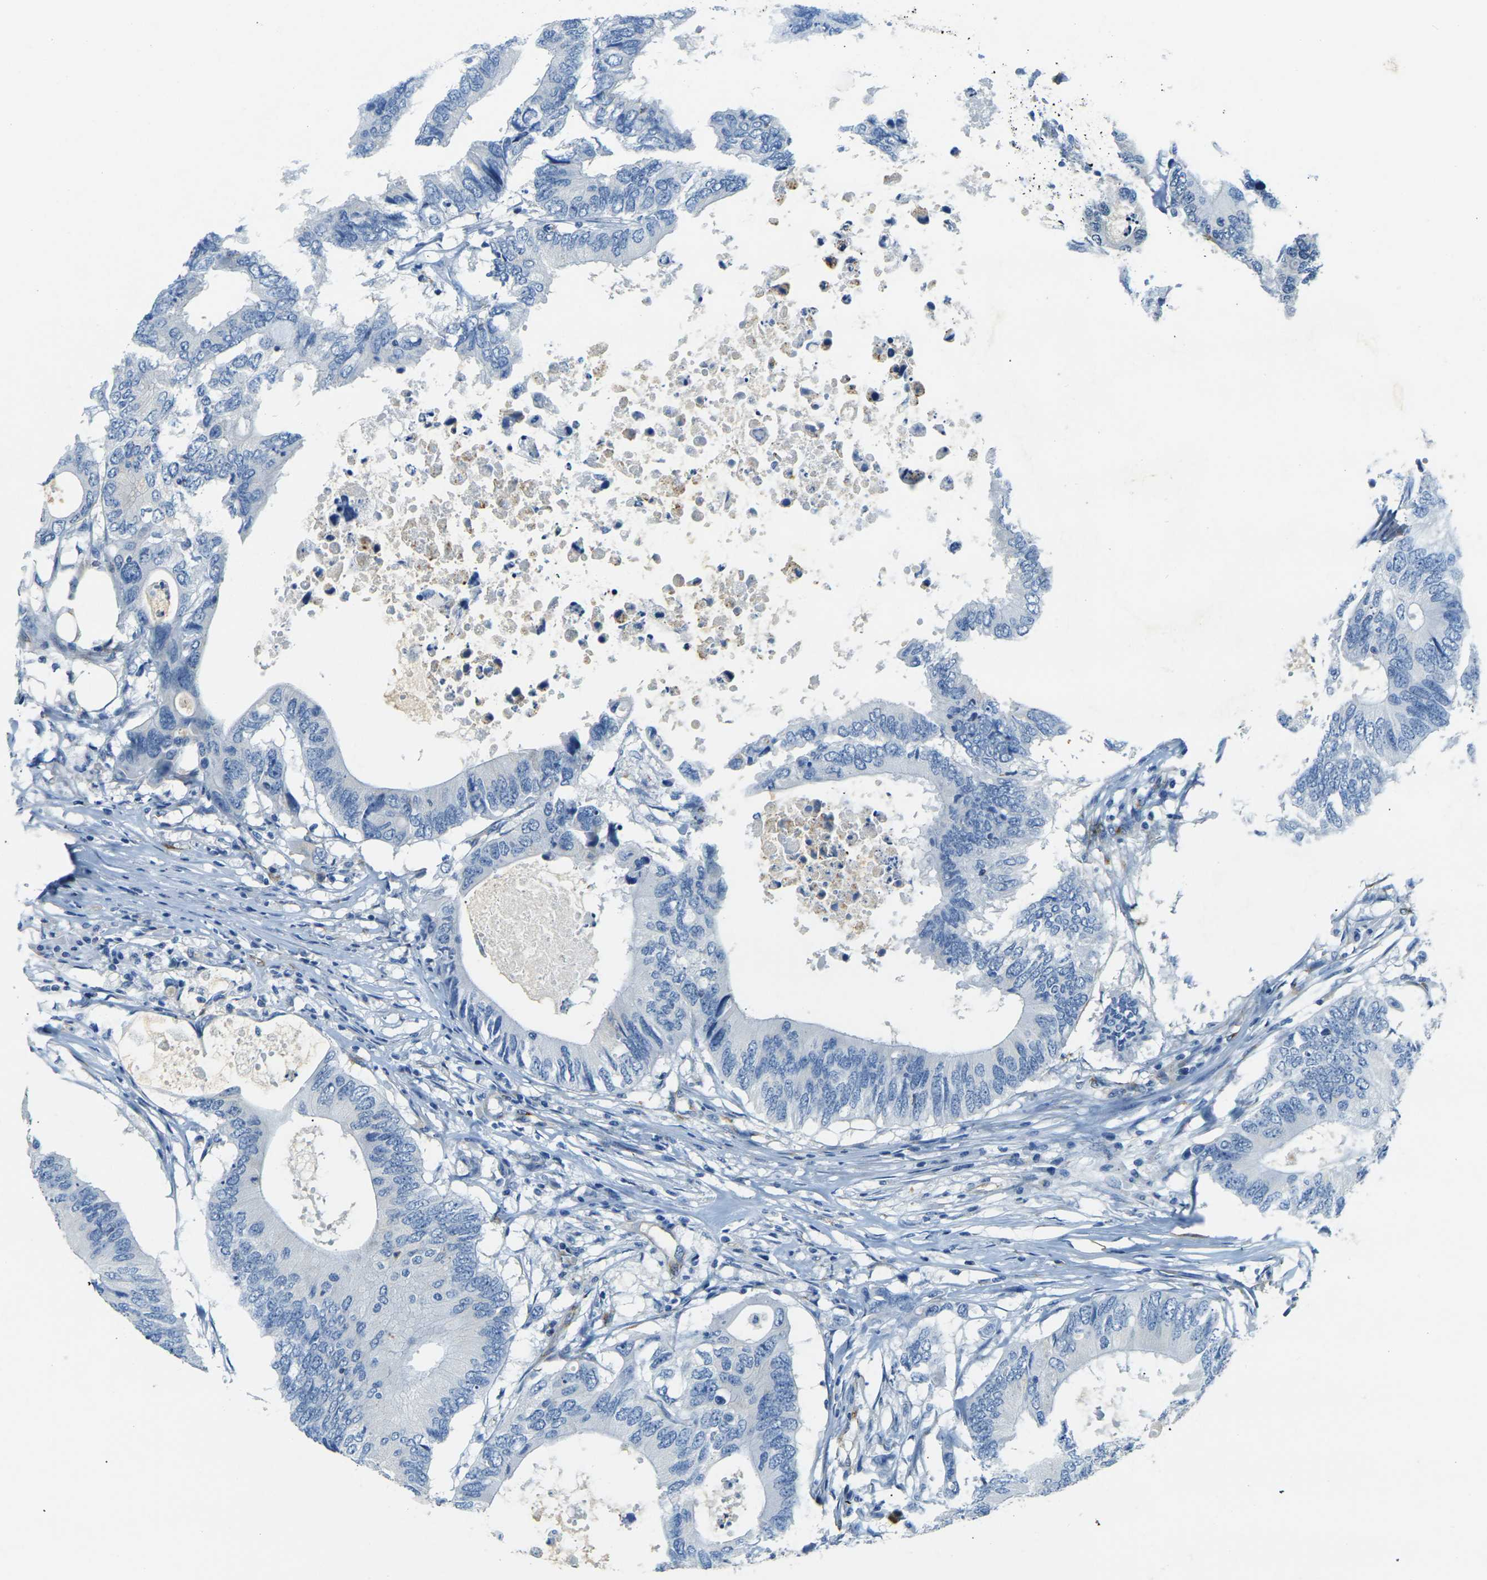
{"staining": {"intensity": "negative", "quantity": "none", "location": "none"}, "tissue": "colorectal cancer", "cell_type": "Tumor cells", "image_type": "cancer", "snomed": [{"axis": "morphology", "description": "Adenocarcinoma, NOS"}, {"axis": "topography", "description": "Colon"}], "caption": "Tumor cells are negative for protein expression in human adenocarcinoma (colorectal).", "gene": "SORT1", "patient": {"sex": "male", "age": 71}}